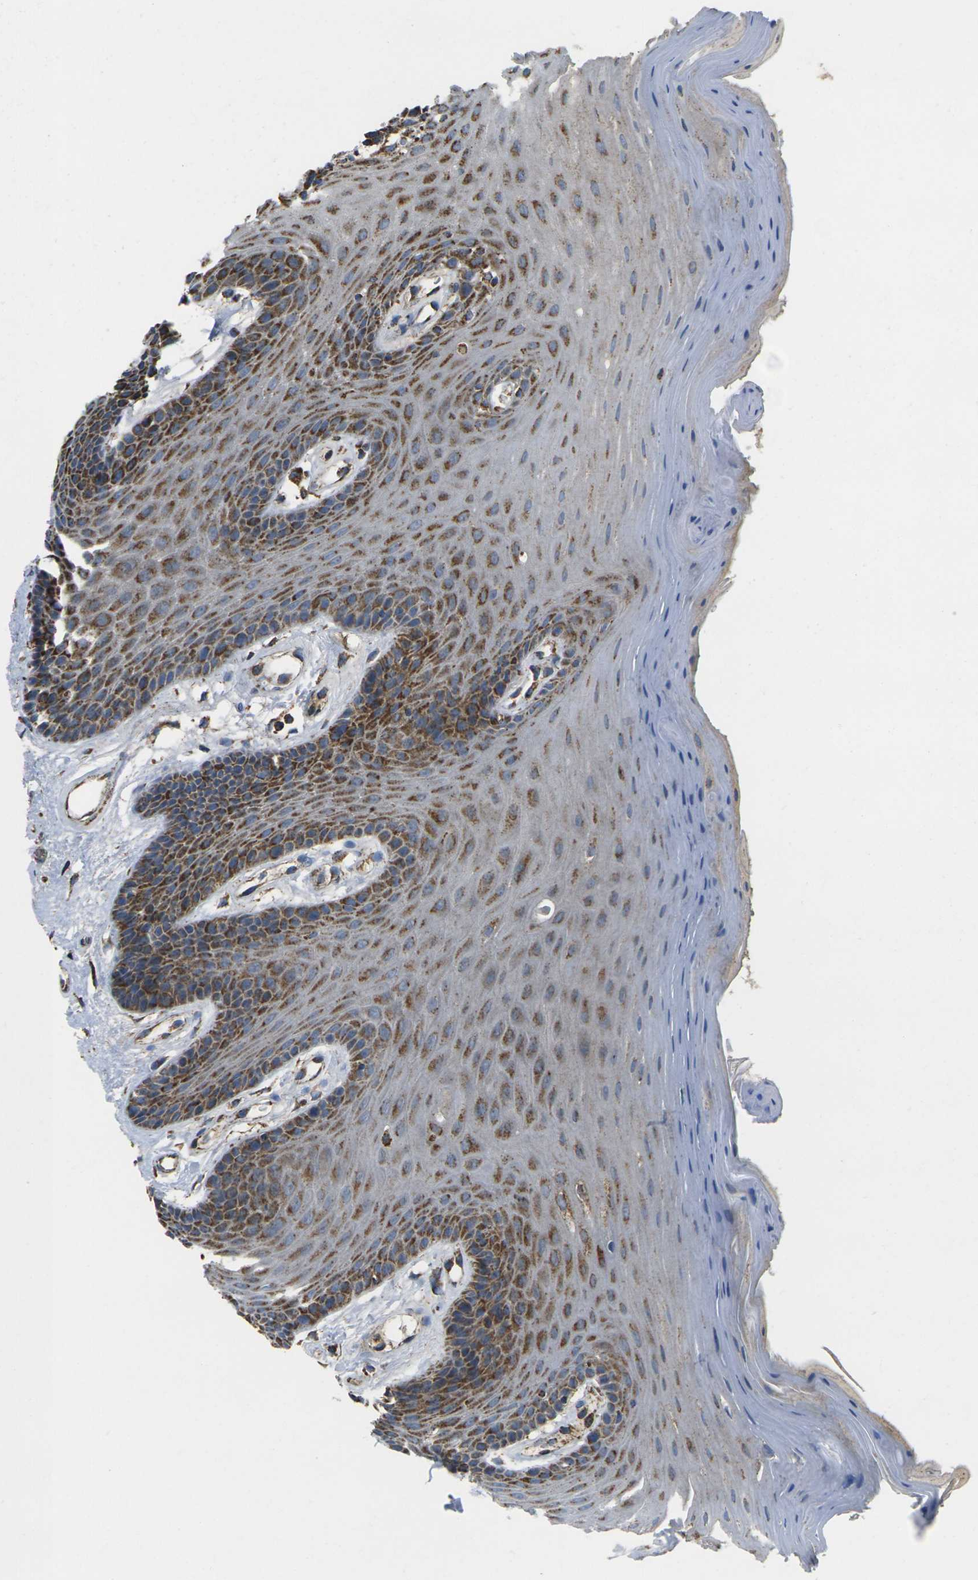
{"staining": {"intensity": "moderate", "quantity": "25%-75%", "location": "cytoplasmic/membranous"}, "tissue": "oral mucosa", "cell_type": "Squamous epithelial cells", "image_type": "normal", "snomed": [{"axis": "morphology", "description": "Normal tissue, NOS"}, {"axis": "morphology", "description": "Squamous cell carcinoma, NOS"}, {"axis": "topography", "description": "Skeletal muscle"}, {"axis": "topography", "description": "Adipose tissue"}, {"axis": "topography", "description": "Vascular tissue"}, {"axis": "topography", "description": "Oral tissue"}, {"axis": "topography", "description": "Peripheral nerve tissue"}, {"axis": "topography", "description": "Head-Neck"}], "caption": "Immunohistochemical staining of benign human oral mucosa demonstrates medium levels of moderate cytoplasmic/membranous expression in approximately 25%-75% of squamous epithelial cells. The staining is performed using DAB brown chromogen to label protein expression. The nuclei are counter-stained blue using hematoxylin.", "gene": "KLHL5", "patient": {"sex": "male", "age": 71}}